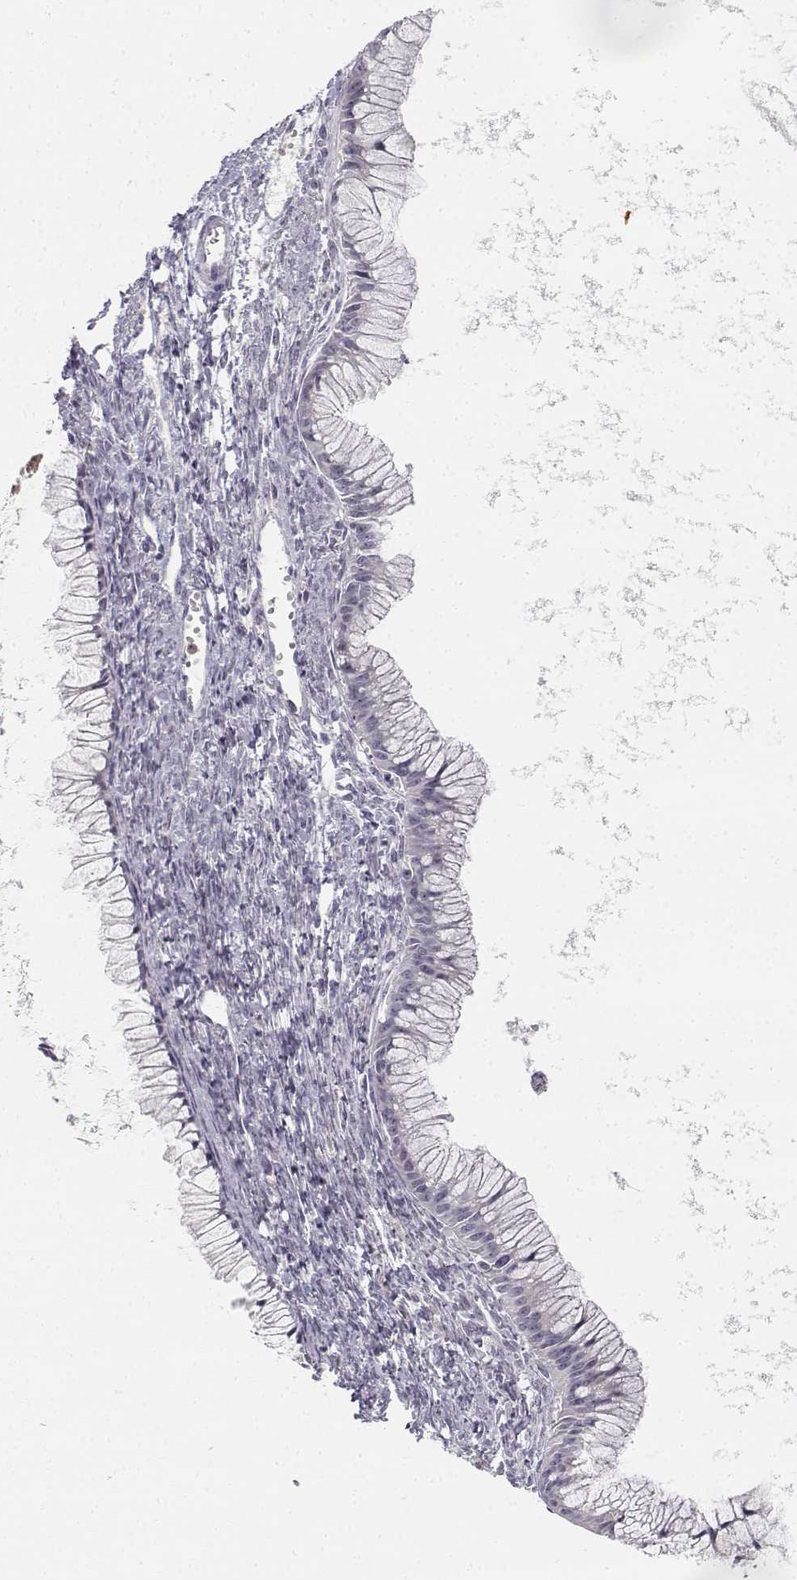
{"staining": {"intensity": "negative", "quantity": "none", "location": "none"}, "tissue": "ovarian cancer", "cell_type": "Tumor cells", "image_type": "cancer", "snomed": [{"axis": "morphology", "description": "Cystadenocarcinoma, mucinous, NOS"}, {"axis": "topography", "description": "Ovary"}], "caption": "Tumor cells show no significant positivity in ovarian cancer (mucinous cystadenocarcinoma).", "gene": "GLIPR1L2", "patient": {"sex": "female", "age": 41}}